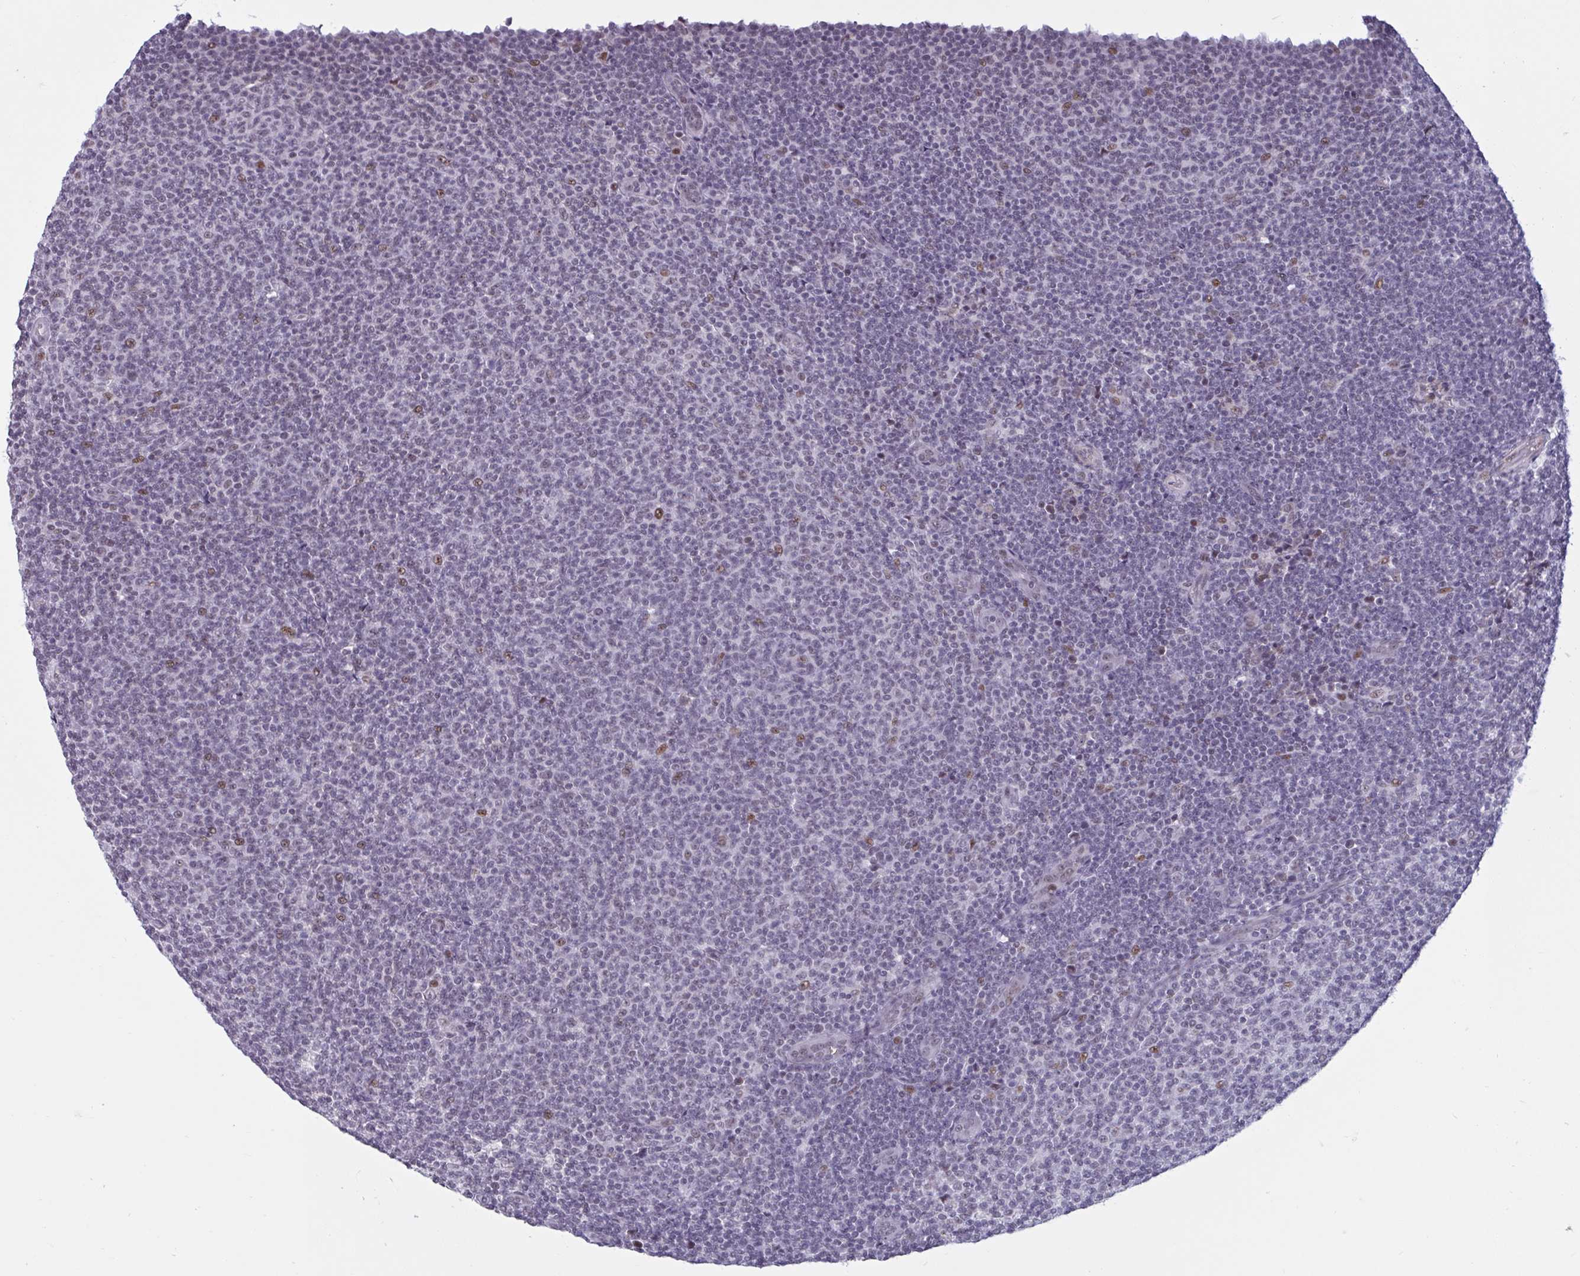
{"staining": {"intensity": "negative", "quantity": "none", "location": "none"}, "tissue": "lymphoma", "cell_type": "Tumor cells", "image_type": "cancer", "snomed": [{"axis": "morphology", "description": "Malignant lymphoma, non-Hodgkin's type, Low grade"}, {"axis": "topography", "description": "Lymph node"}], "caption": "Tumor cells are negative for brown protein staining in lymphoma.", "gene": "HSD17B6", "patient": {"sex": "male", "age": 66}}